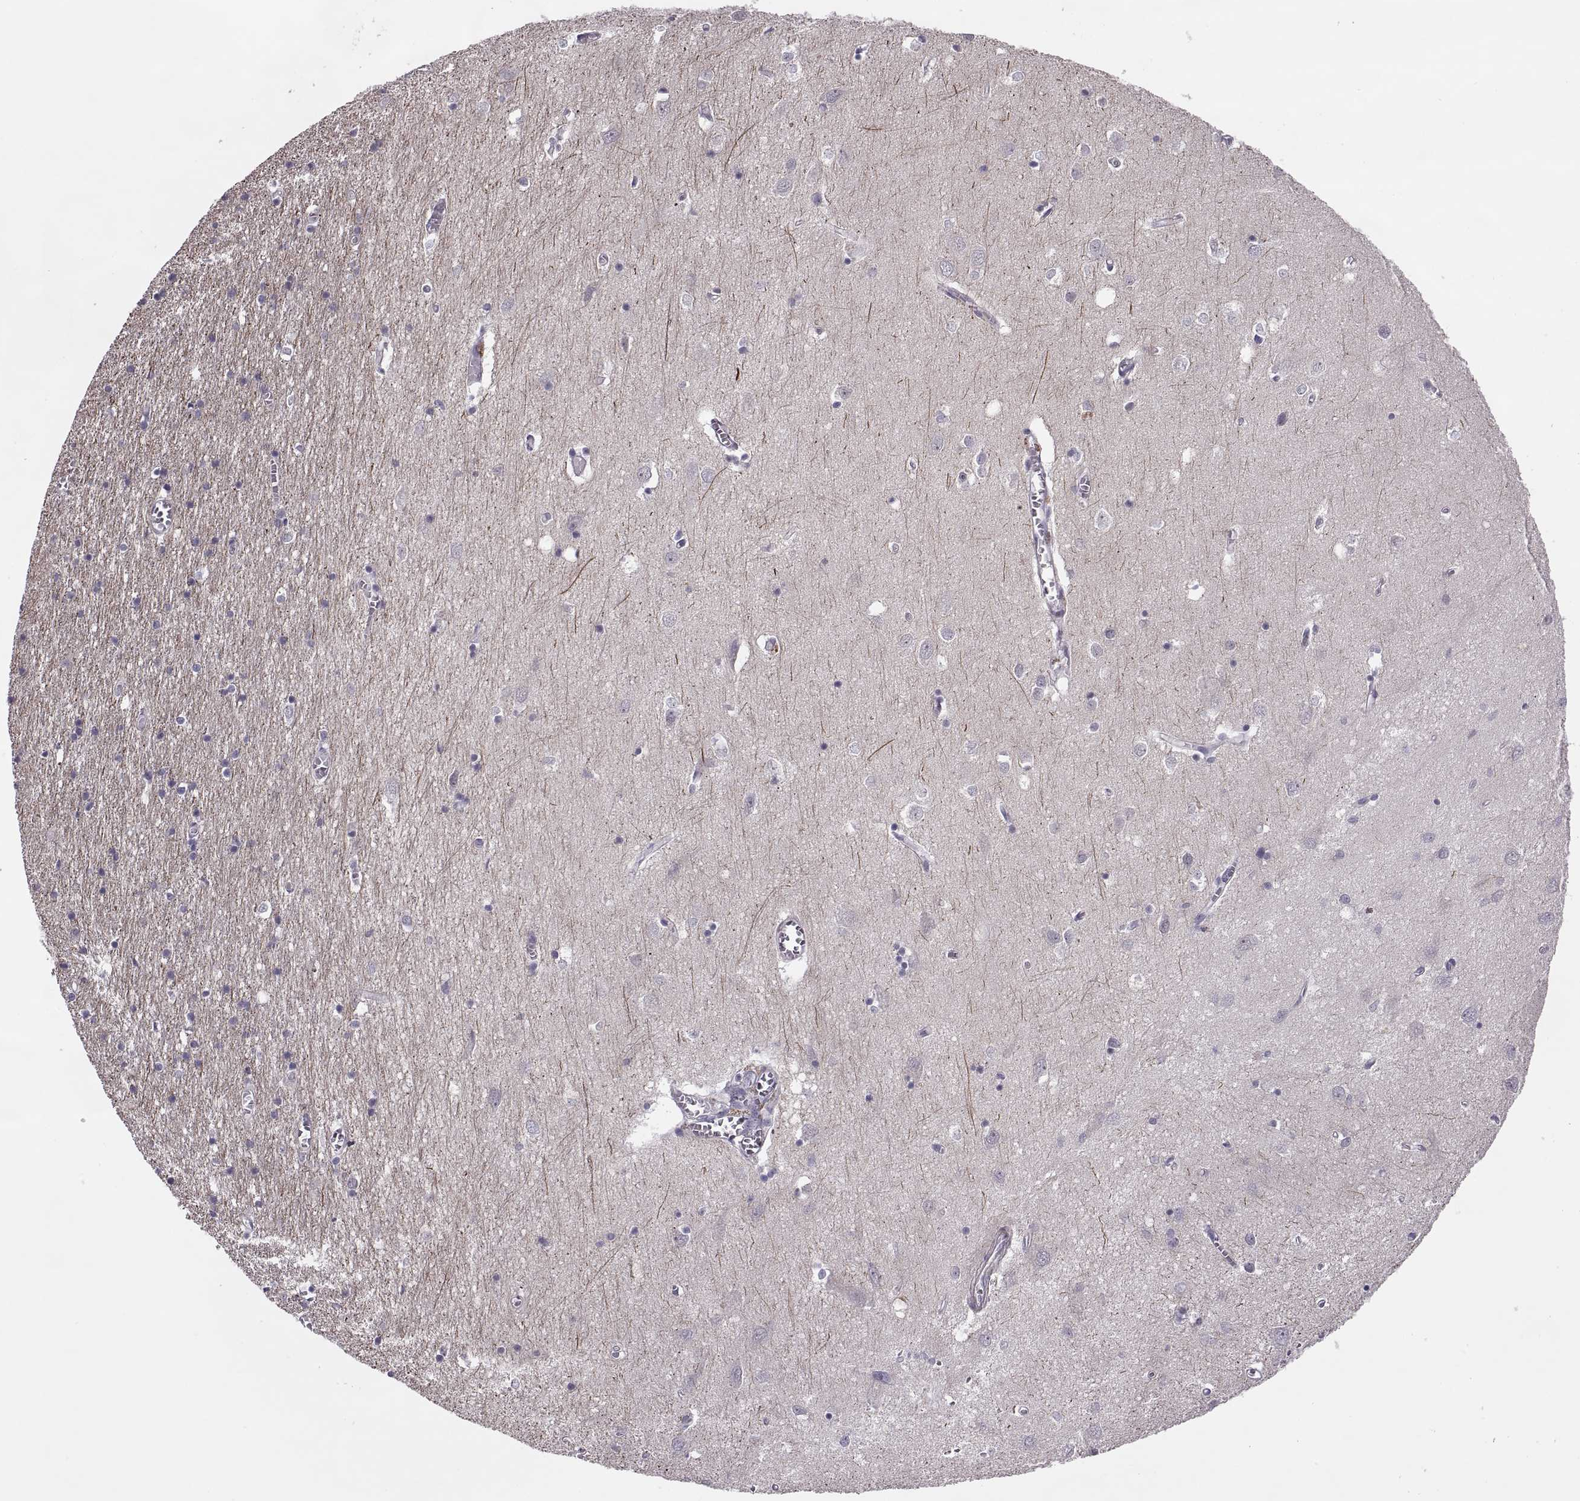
{"staining": {"intensity": "negative", "quantity": "none", "location": "none"}, "tissue": "cerebral cortex", "cell_type": "Endothelial cells", "image_type": "normal", "snomed": [{"axis": "morphology", "description": "Normal tissue, NOS"}, {"axis": "topography", "description": "Cerebral cortex"}], "caption": "An immunohistochemistry (IHC) micrograph of benign cerebral cortex is shown. There is no staining in endothelial cells of cerebral cortex. The staining was performed using DAB (3,3'-diaminobenzidine) to visualize the protein expression in brown, while the nuclei were stained in blue with hematoxylin (Magnification: 20x).", "gene": "RIPK4", "patient": {"sex": "male", "age": 70}}